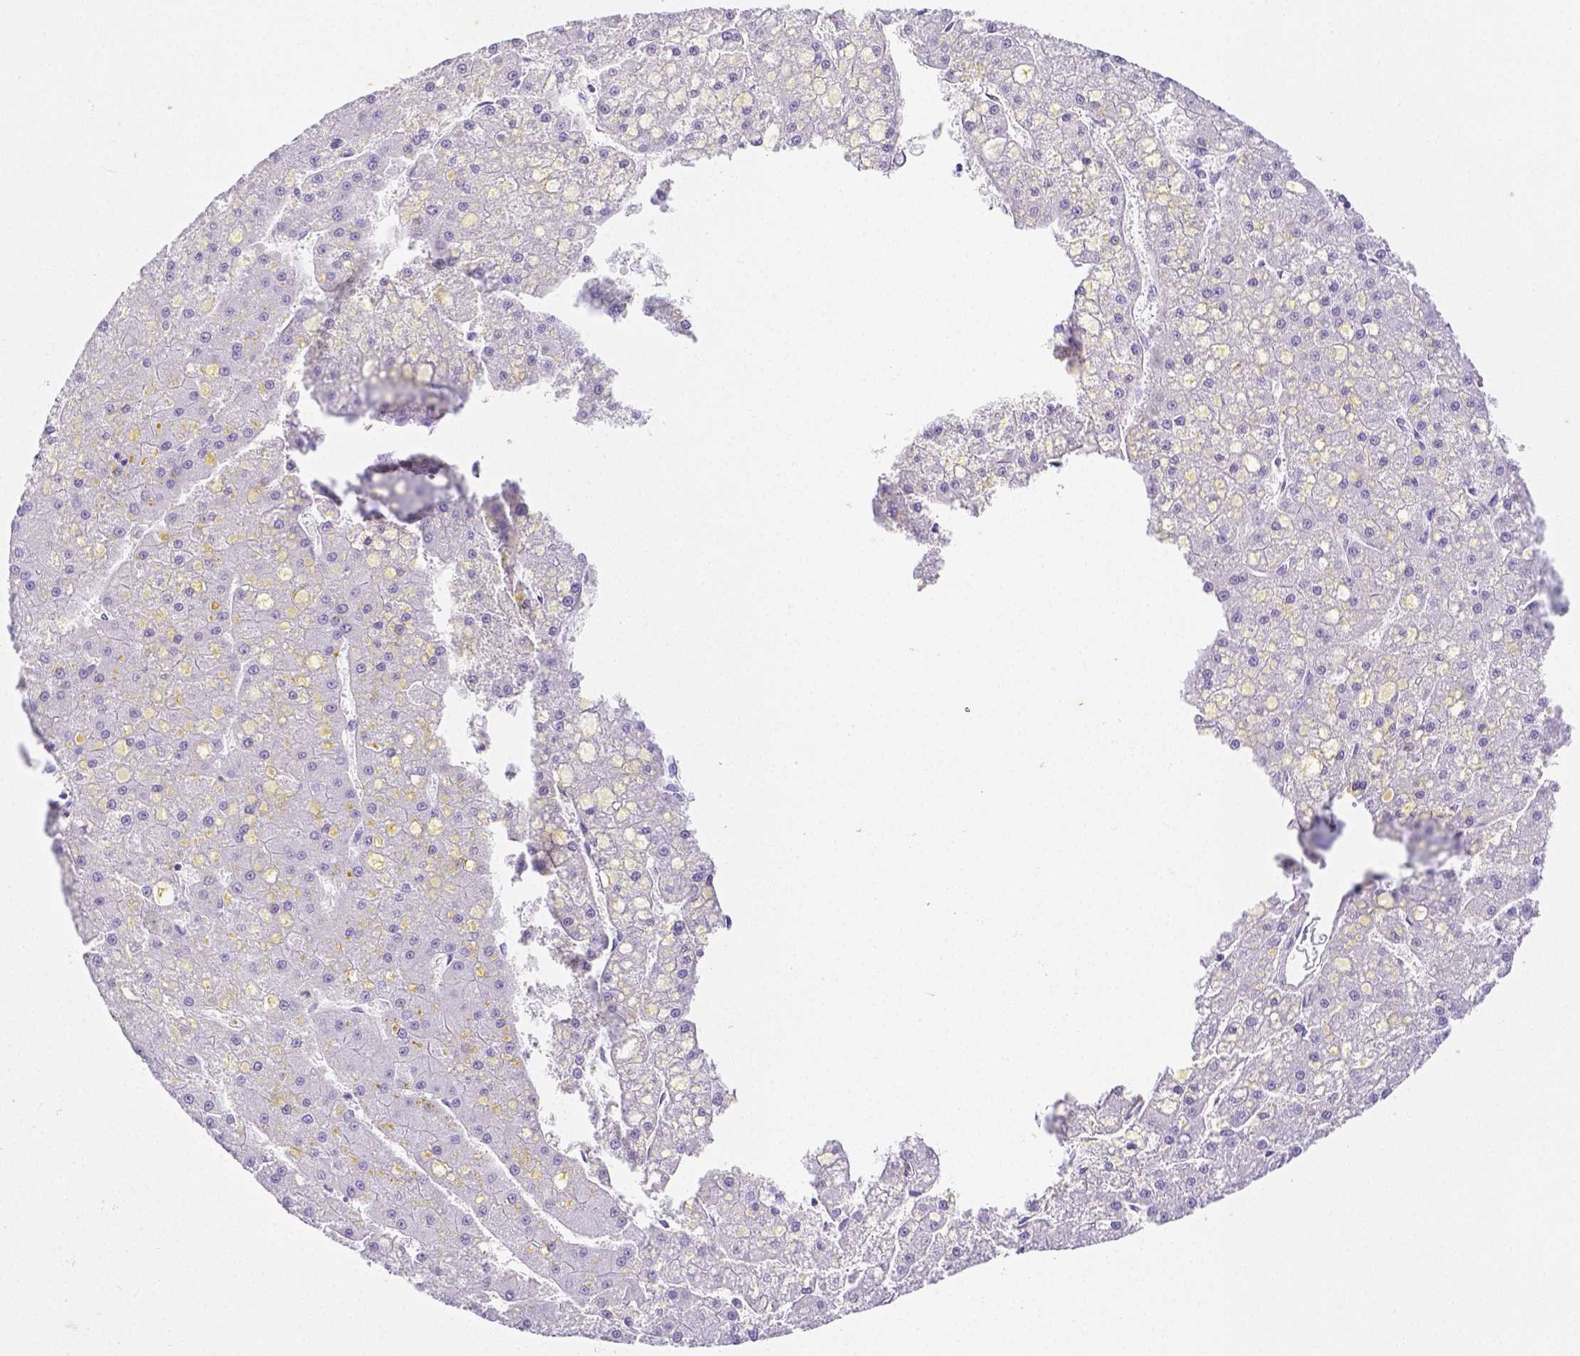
{"staining": {"intensity": "negative", "quantity": "none", "location": "none"}, "tissue": "liver cancer", "cell_type": "Tumor cells", "image_type": "cancer", "snomed": [{"axis": "morphology", "description": "Carcinoma, Hepatocellular, NOS"}, {"axis": "topography", "description": "Liver"}], "caption": "Immunohistochemical staining of hepatocellular carcinoma (liver) displays no significant expression in tumor cells. (Stains: DAB (3,3'-diaminobenzidine) immunohistochemistry with hematoxylin counter stain, Microscopy: brightfield microscopy at high magnification).", "gene": "ARHGAP36", "patient": {"sex": "male", "age": 67}}